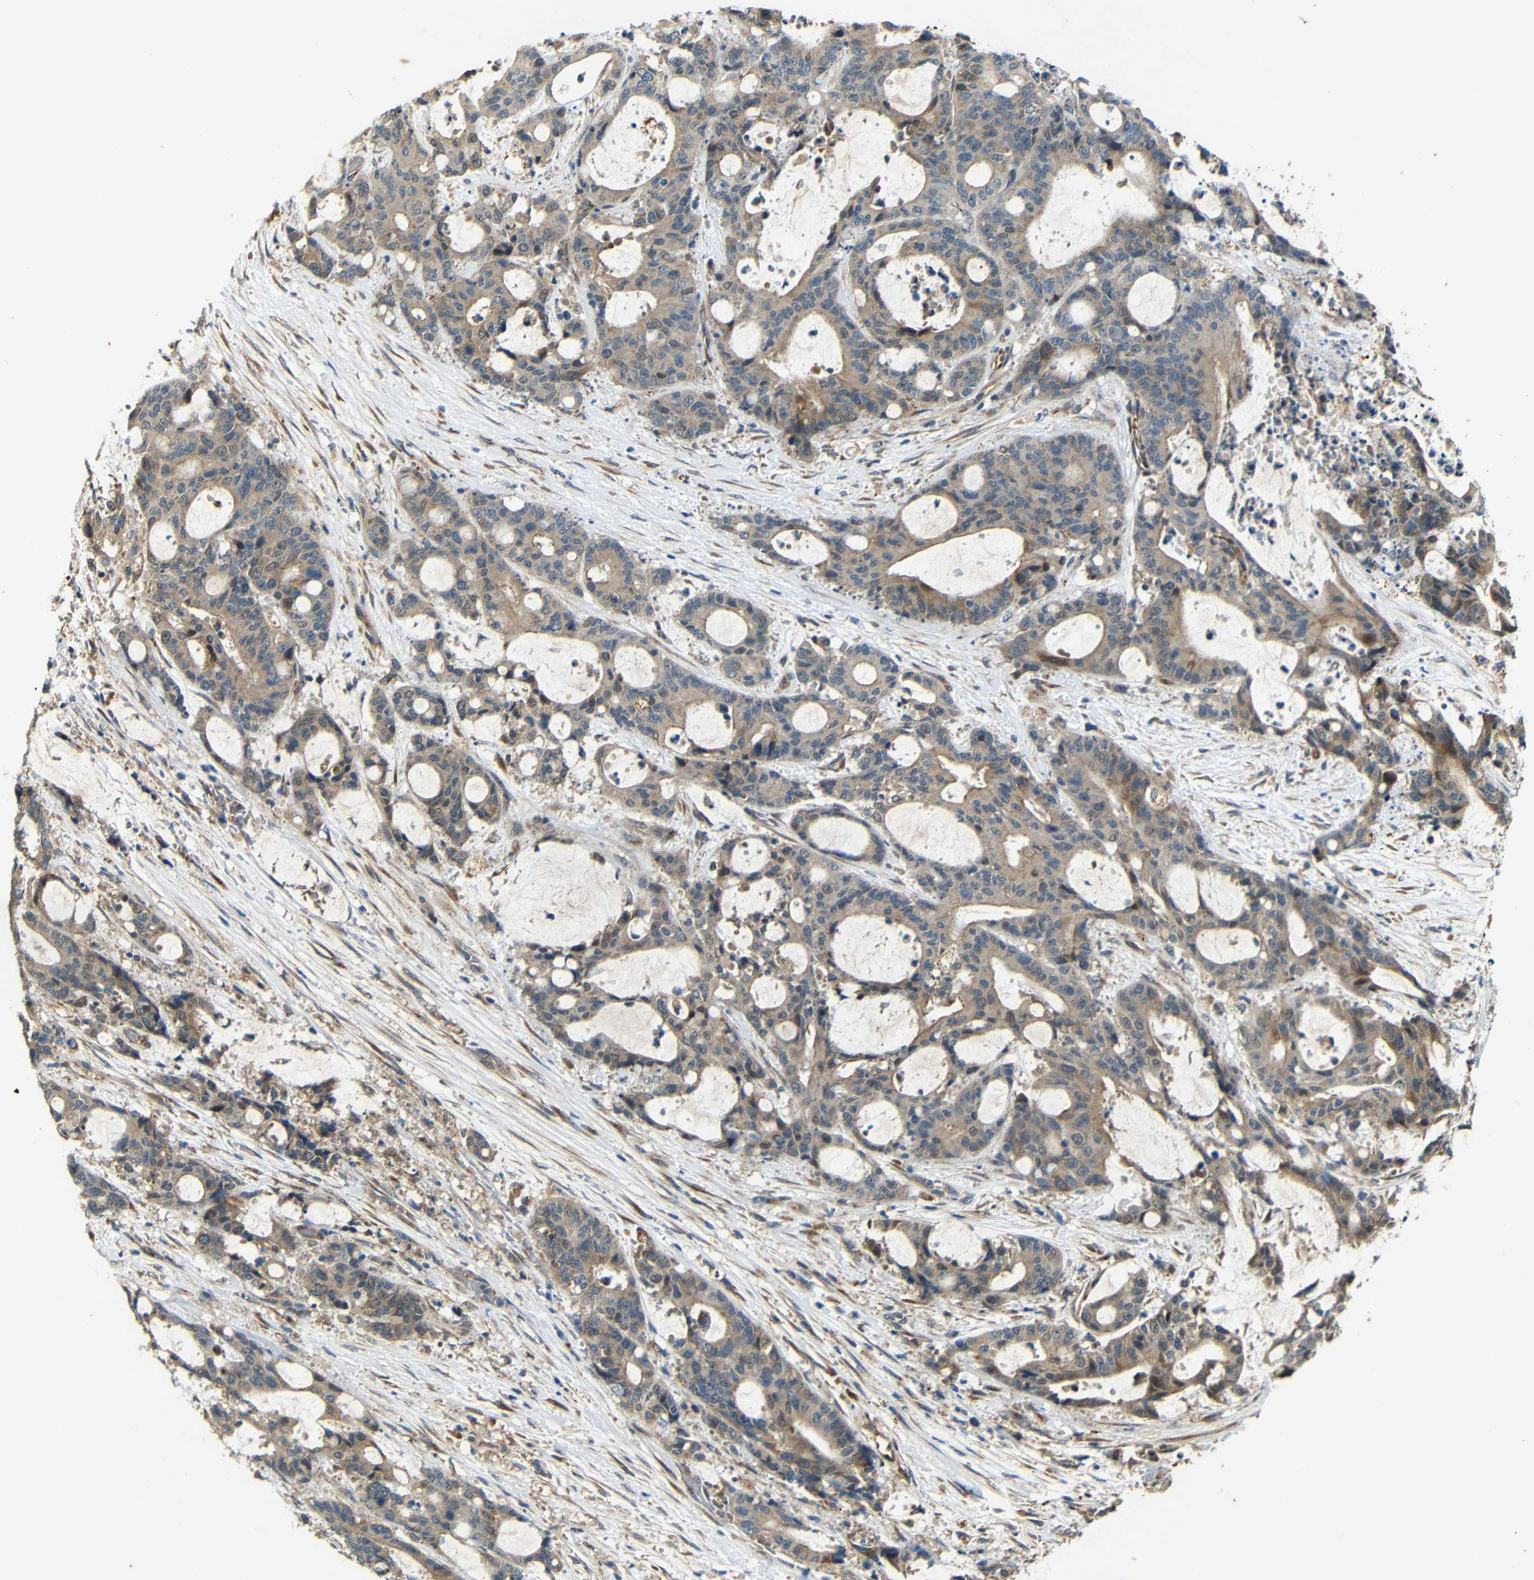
{"staining": {"intensity": "weak", "quantity": ">75%", "location": "cytoplasmic/membranous"}, "tissue": "liver cancer", "cell_type": "Tumor cells", "image_type": "cancer", "snomed": [{"axis": "morphology", "description": "Normal tissue, NOS"}, {"axis": "morphology", "description": "Cholangiocarcinoma"}, {"axis": "topography", "description": "Liver"}, {"axis": "topography", "description": "Peripheral nerve tissue"}], "caption": "Liver cancer stained with a brown dye reveals weak cytoplasmic/membranous positive staining in approximately >75% of tumor cells.", "gene": "ATP7A", "patient": {"sex": "female", "age": 73}}